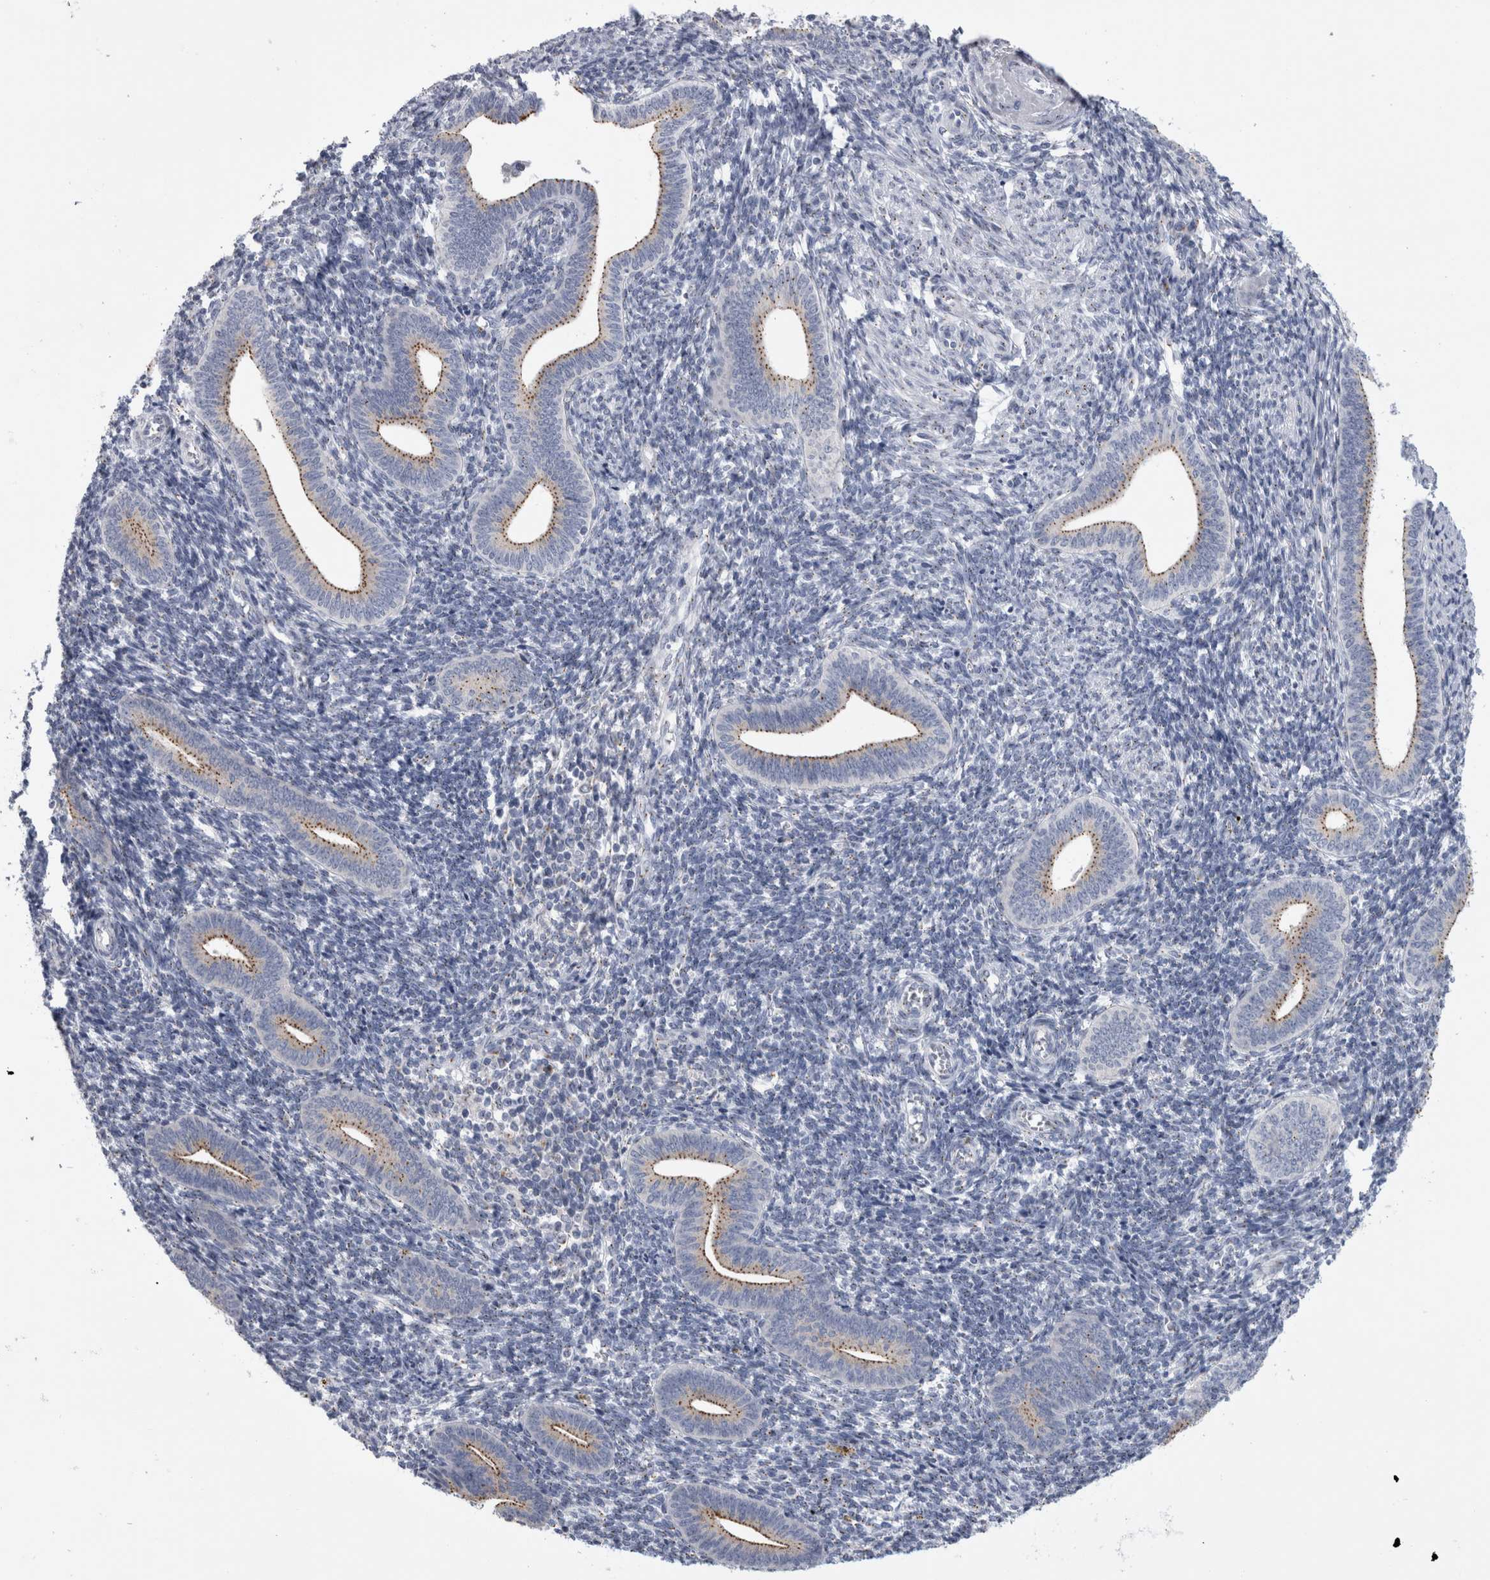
{"staining": {"intensity": "weak", "quantity": "25%-75%", "location": "cytoplasmic/membranous"}, "tissue": "endometrium", "cell_type": "Cells in endometrial stroma", "image_type": "normal", "snomed": [{"axis": "morphology", "description": "Normal tissue, NOS"}, {"axis": "topography", "description": "Uterus"}, {"axis": "topography", "description": "Endometrium"}], "caption": "A brown stain highlights weak cytoplasmic/membranous staining of a protein in cells in endometrial stroma of normal endometrium.", "gene": "AKAP9", "patient": {"sex": "female", "age": 33}}